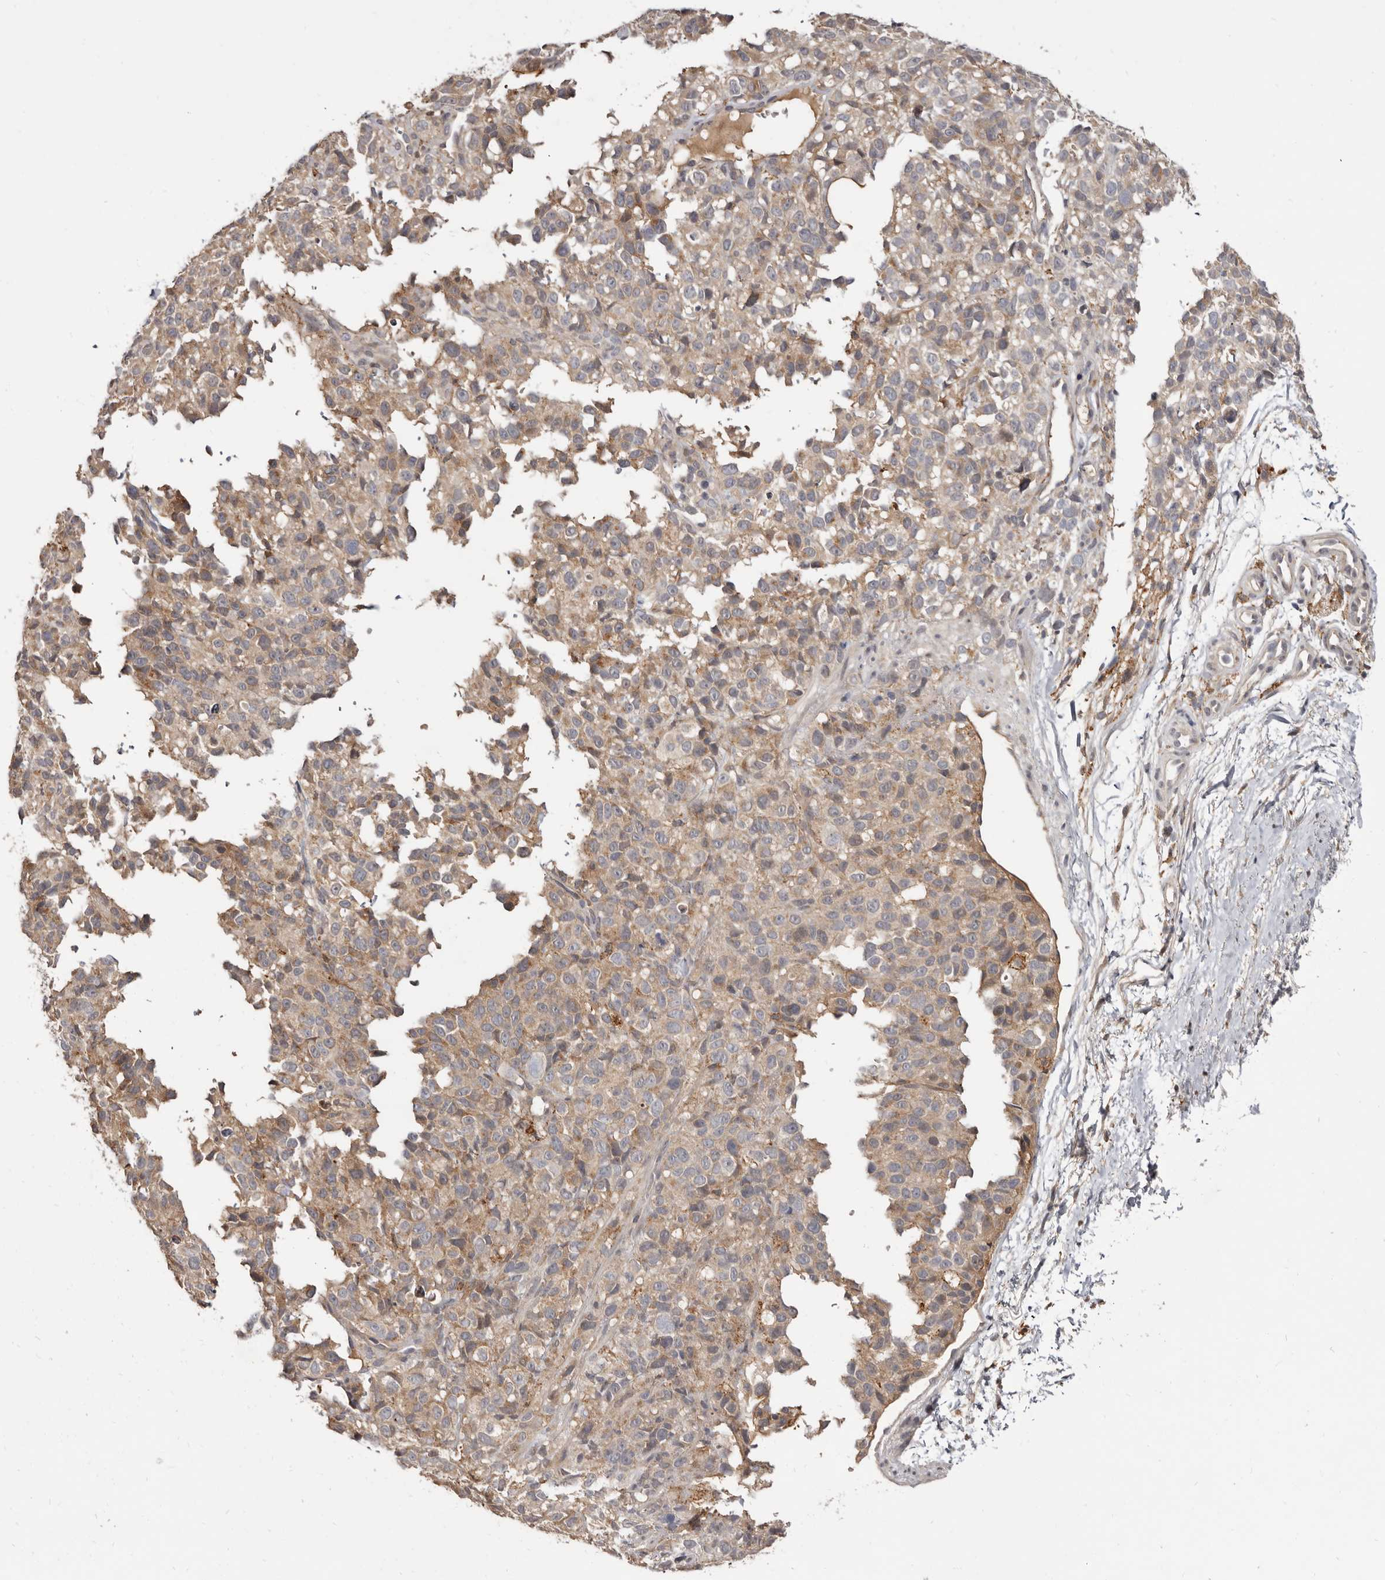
{"staining": {"intensity": "weak", "quantity": ">75%", "location": "cytoplasmic/membranous"}, "tissue": "melanoma", "cell_type": "Tumor cells", "image_type": "cancer", "snomed": [{"axis": "morphology", "description": "Malignant melanoma, Metastatic site"}, {"axis": "topography", "description": "Skin"}], "caption": "Immunohistochemistry histopathology image of human malignant melanoma (metastatic site) stained for a protein (brown), which shows low levels of weak cytoplasmic/membranous positivity in about >75% of tumor cells.", "gene": "INAVA", "patient": {"sex": "female", "age": 72}}